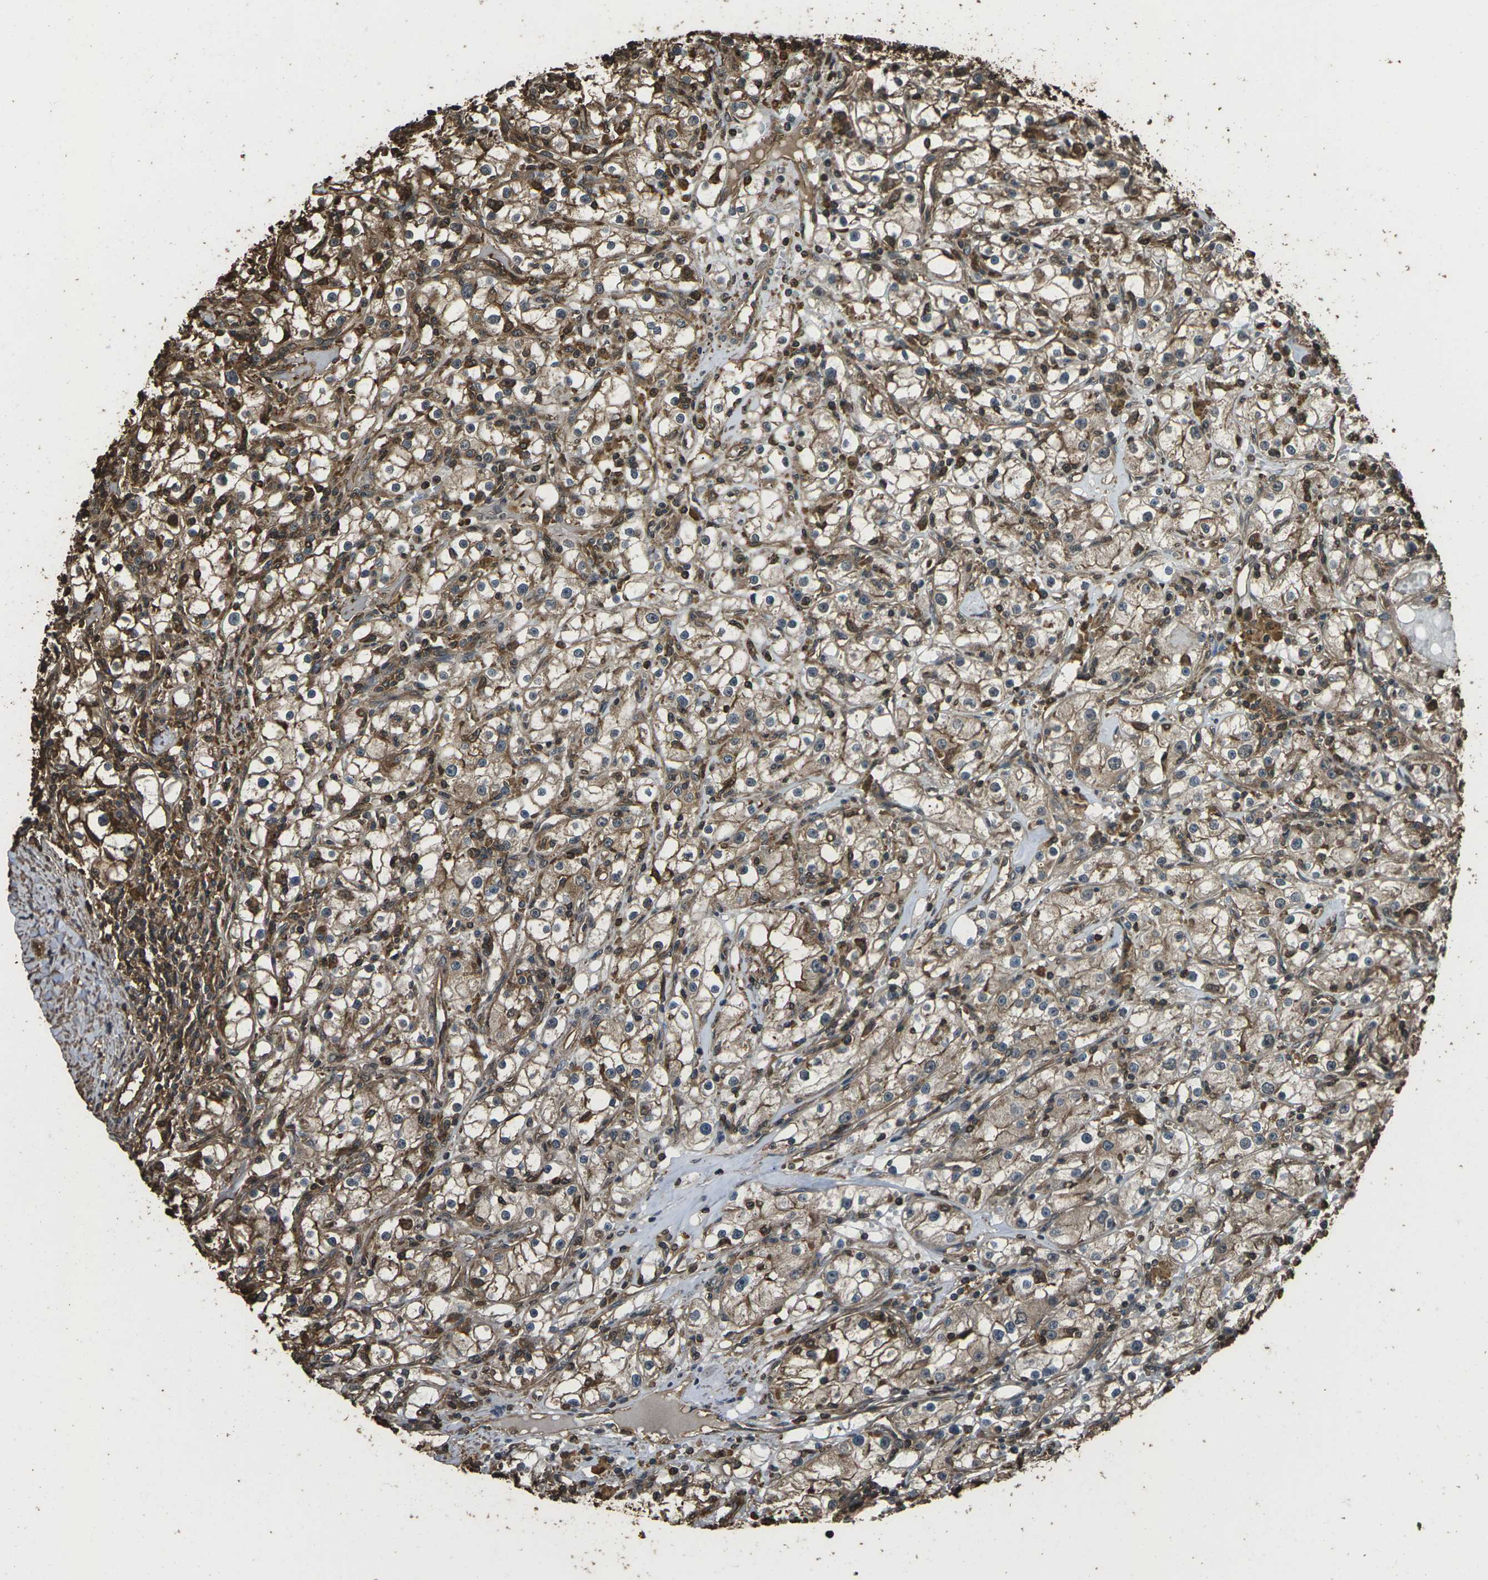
{"staining": {"intensity": "moderate", "quantity": ">75%", "location": "cytoplasmic/membranous"}, "tissue": "renal cancer", "cell_type": "Tumor cells", "image_type": "cancer", "snomed": [{"axis": "morphology", "description": "Adenocarcinoma, NOS"}, {"axis": "topography", "description": "Kidney"}], "caption": "DAB immunohistochemical staining of human renal cancer shows moderate cytoplasmic/membranous protein staining in about >75% of tumor cells.", "gene": "DHPS", "patient": {"sex": "male", "age": 56}}